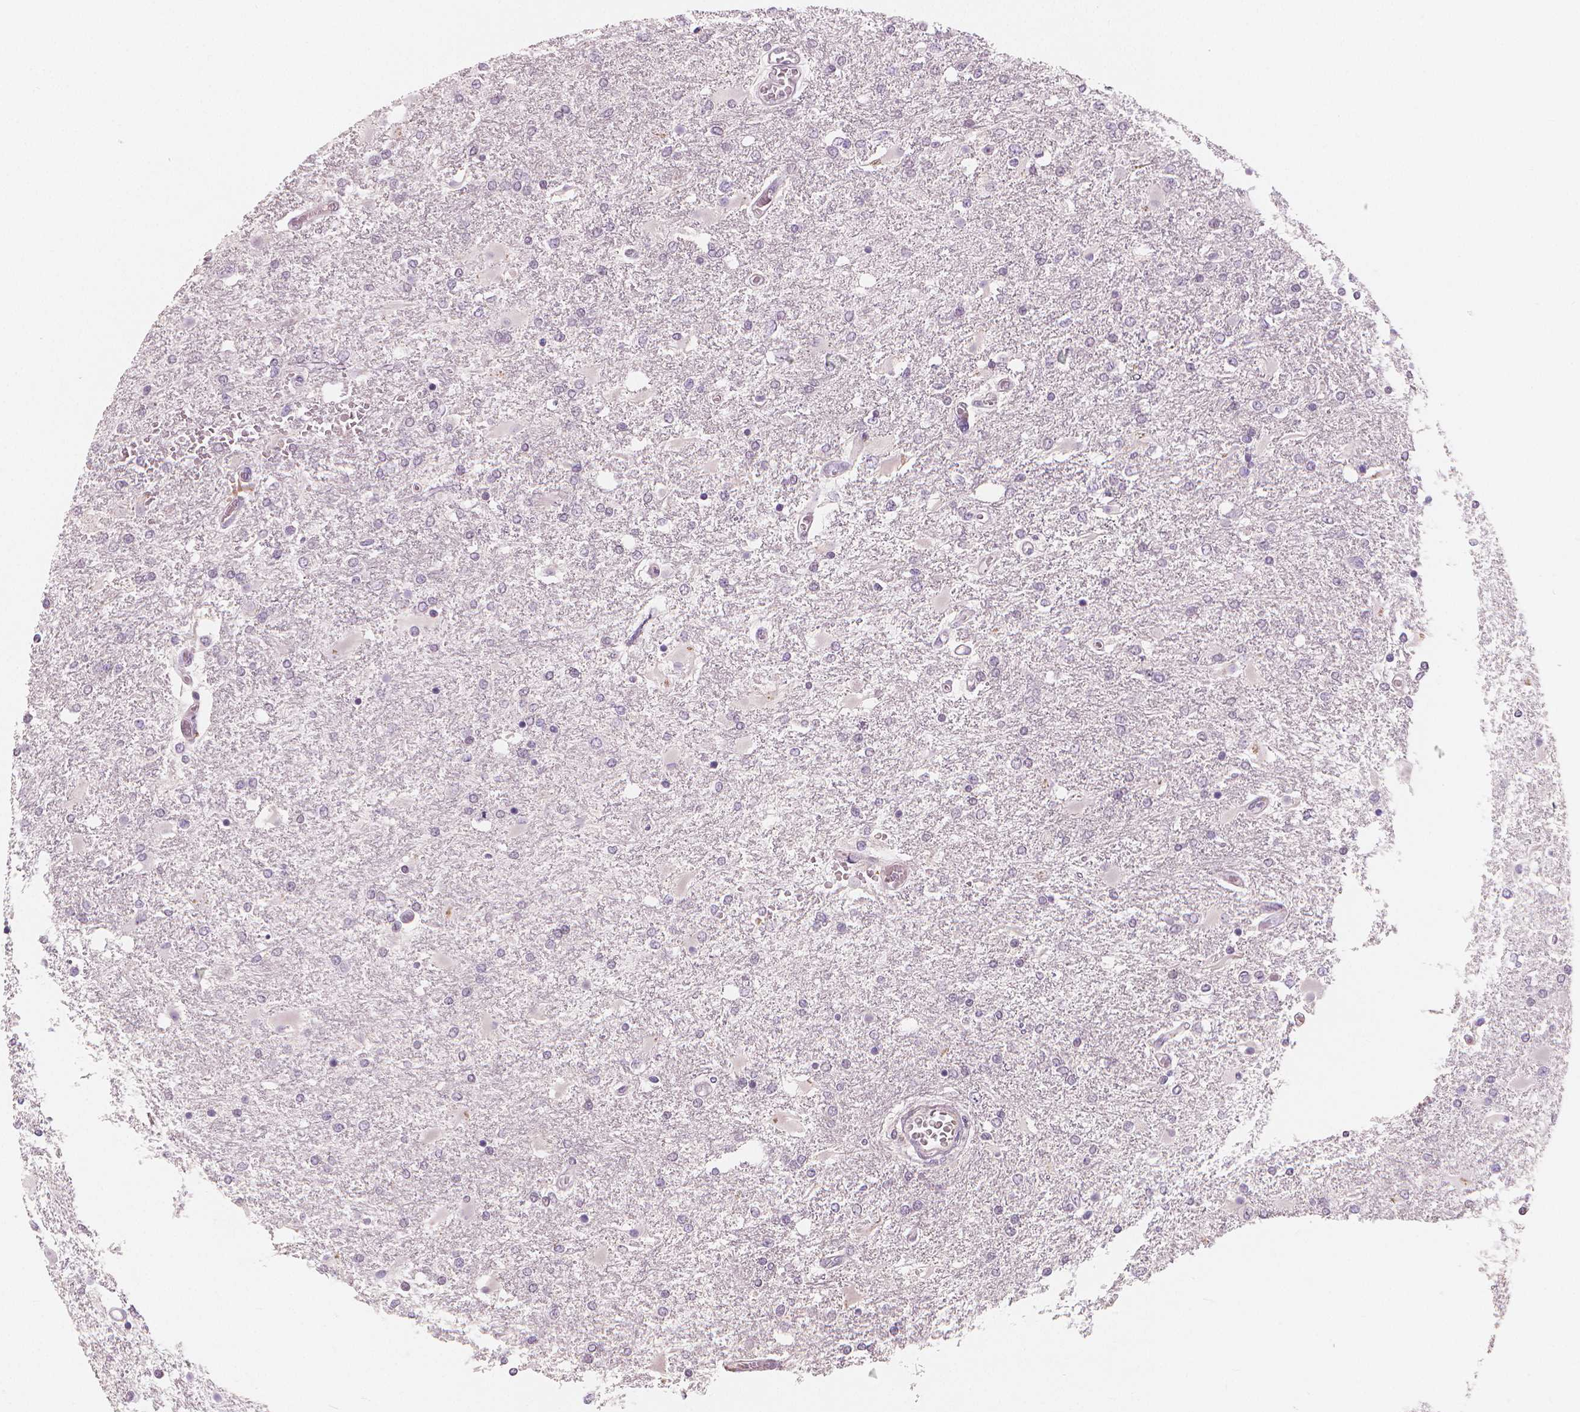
{"staining": {"intensity": "negative", "quantity": "none", "location": "none"}, "tissue": "glioma", "cell_type": "Tumor cells", "image_type": "cancer", "snomed": [{"axis": "morphology", "description": "Glioma, malignant, High grade"}, {"axis": "topography", "description": "Cerebral cortex"}], "caption": "This is a histopathology image of immunohistochemistry staining of glioma, which shows no expression in tumor cells.", "gene": "RNASE7", "patient": {"sex": "male", "age": 79}}